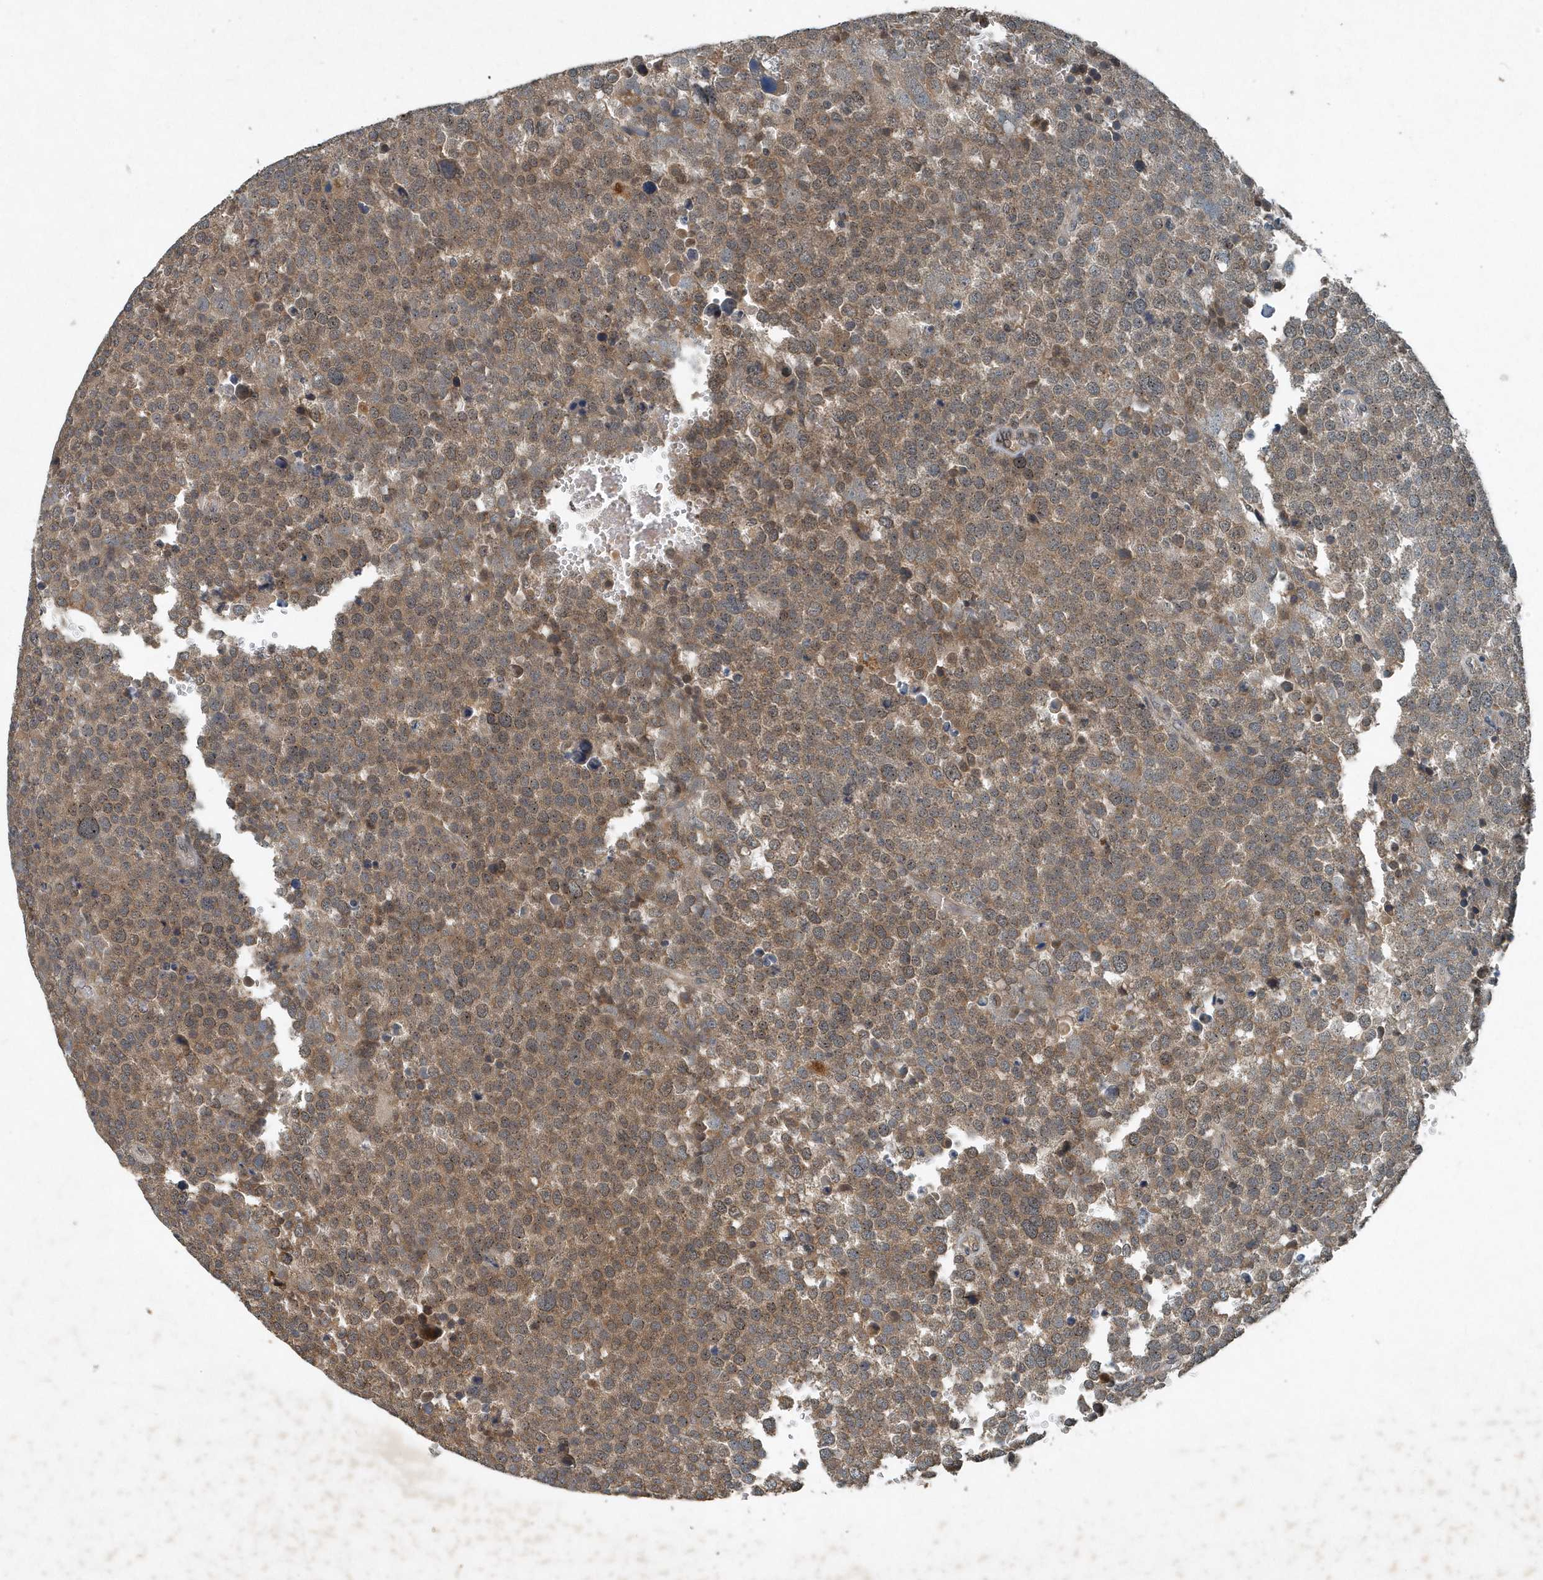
{"staining": {"intensity": "weak", "quantity": ">75%", "location": "cytoplasmic/membranous,nuclear"}, "tissue": "testis cancer", "cell_type": "Tumor cells", "image_type": "cancer", "snomed": [{"axis": "morphology", "description": "Seminoma, NOS"}, {"axis": "topography", "description": "Testis"}], "caption": "High-power microscopy captured an immunohistochemistry (IHC) histopathology image of testis cancer (seminoma), revealing weak cytoplasmic/membranous and nuclear expression in approximately >75% of tumor cells.", "gene": "SCFD2", "patient": {"sex": "male", "age": 71}}